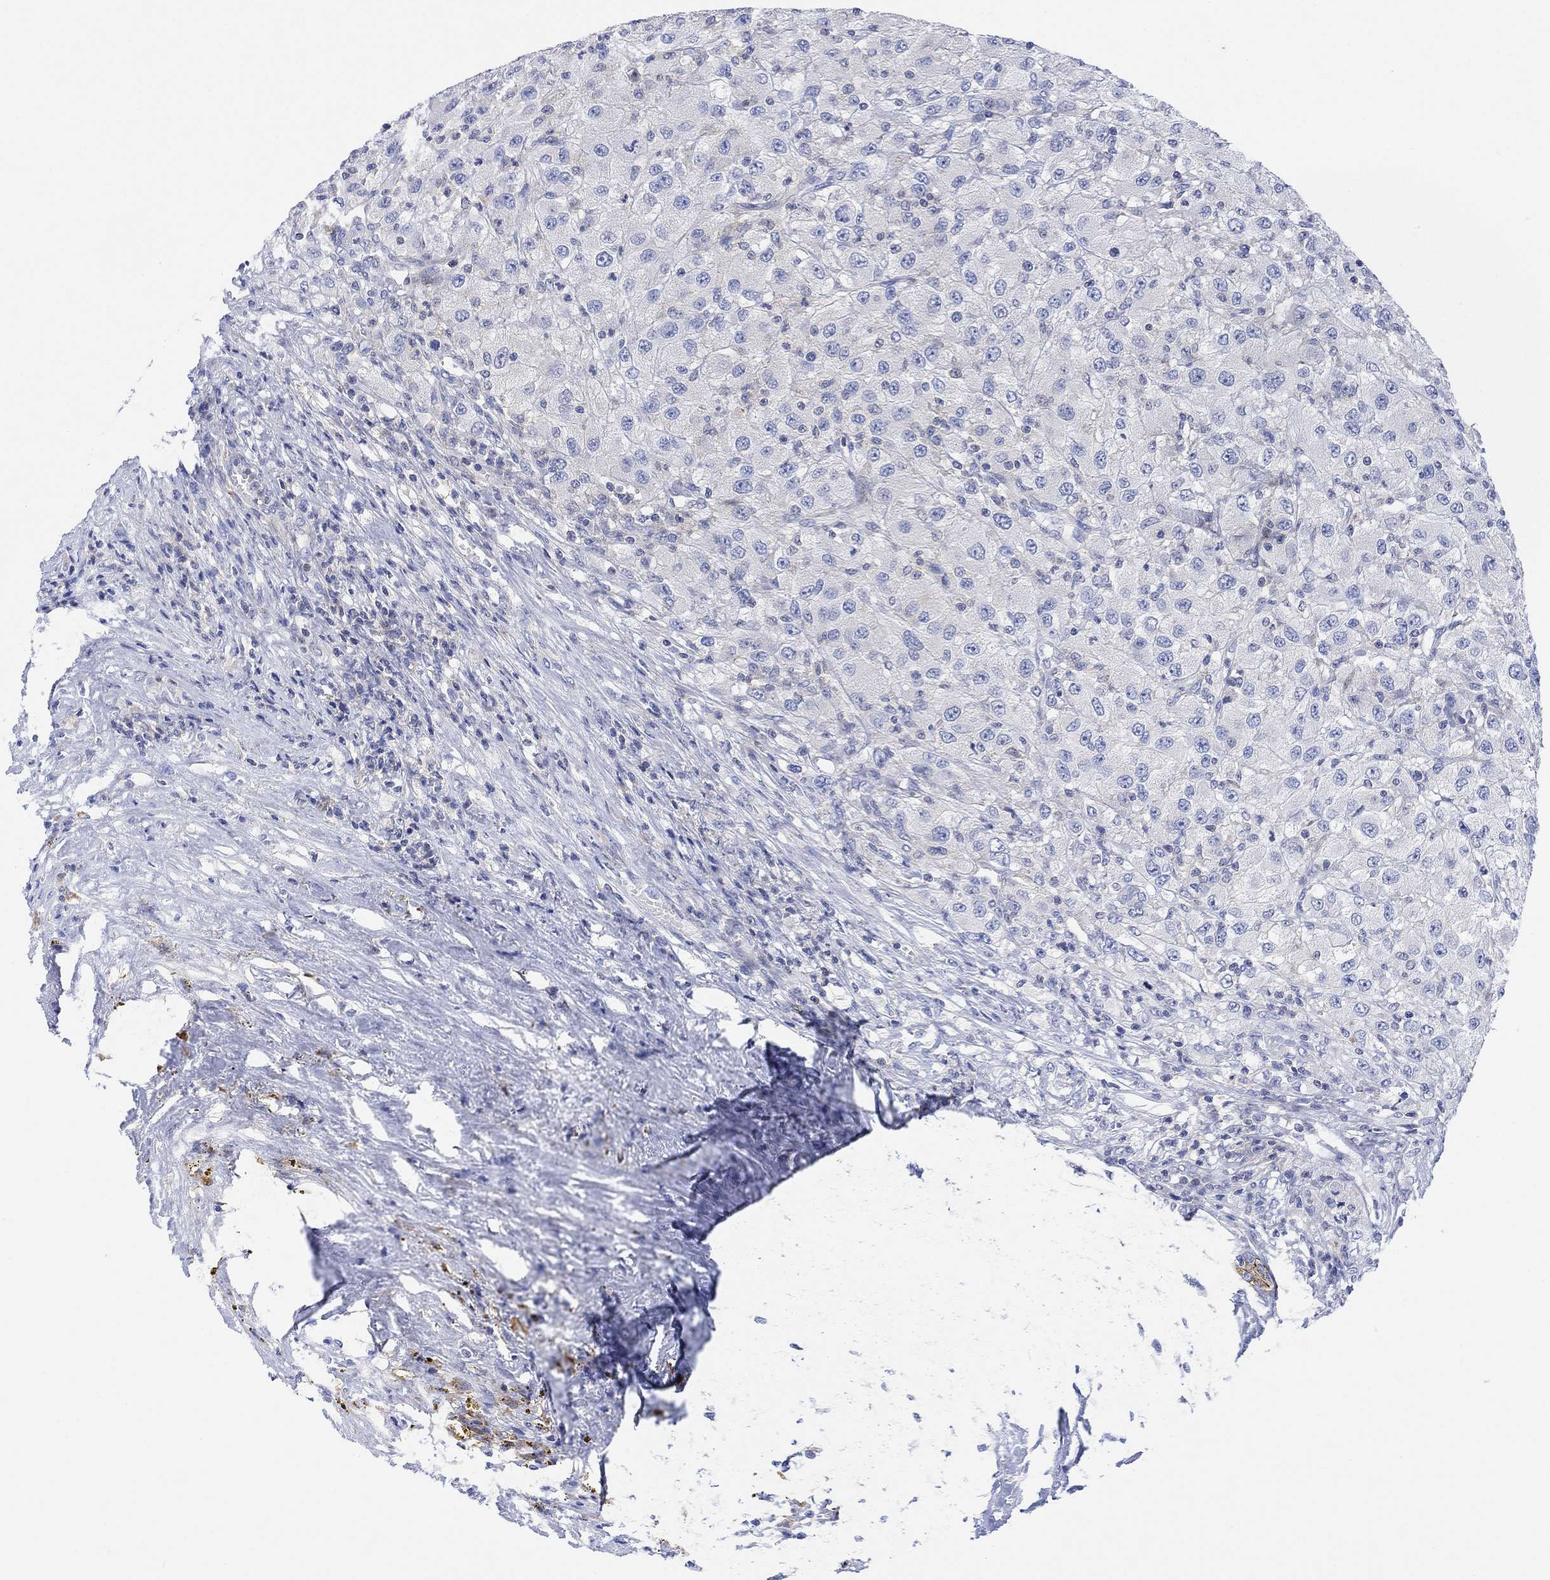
{"staining": {"intensity": "negative", "quantity": "none", "location": "none"}, "tissue": "renal cancer", "cell_type": "Tumor cells", "image_type": "cancer", "snomed": [{"axis": "morphology", "description": "Adenocarcinoma, NOS"}, {"axis": "topography", "description": "Kidney"}], "caption": "A histopathology image of renal adenocarcinoma stained for a protein displays no brown staining in tumor cells.", "gene": "ARSK", "patient": {"sex": "female", "age": 67}}